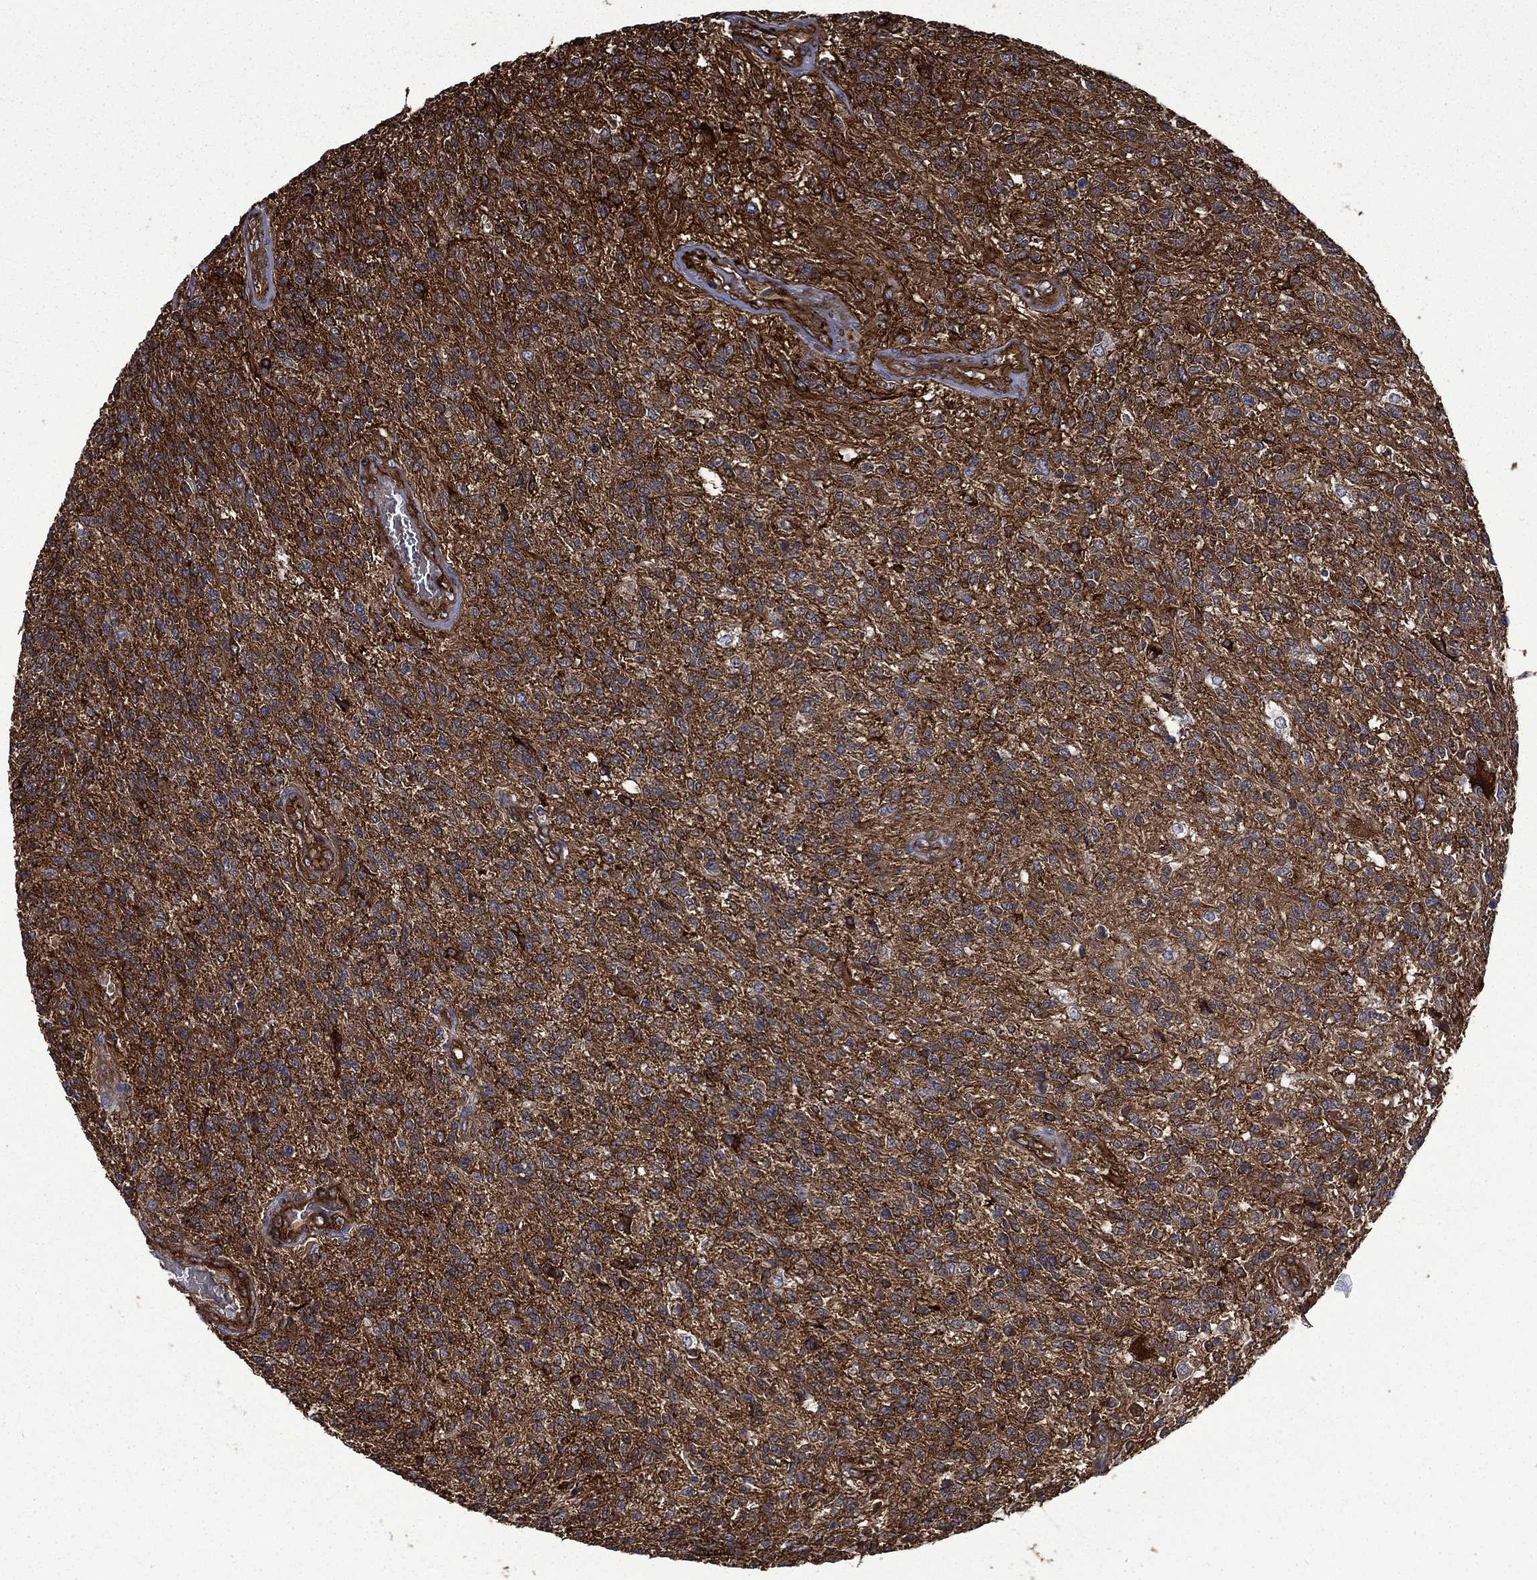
{"staining": {"intensity": "strong", "quantity": ">75%", "location": "cytoplasmic/membranous"}, "tissue": "glioma", "cell_type": "Tumor cells", "image_type": "cancer", "snomed": [{"axis": "morphology", "description": "Glioma, malignant, High grade"}, {"axis": "topography", "description": "Brain"}], "caption": "About >75% of tumor cells in human glioma demonstrate strong cytoplasmic/membranous protein positivity as visualized by brown immunohistochemical staining.", "gene": "PPFIBP1", "patient": {"sex": "male", "age": 56}}